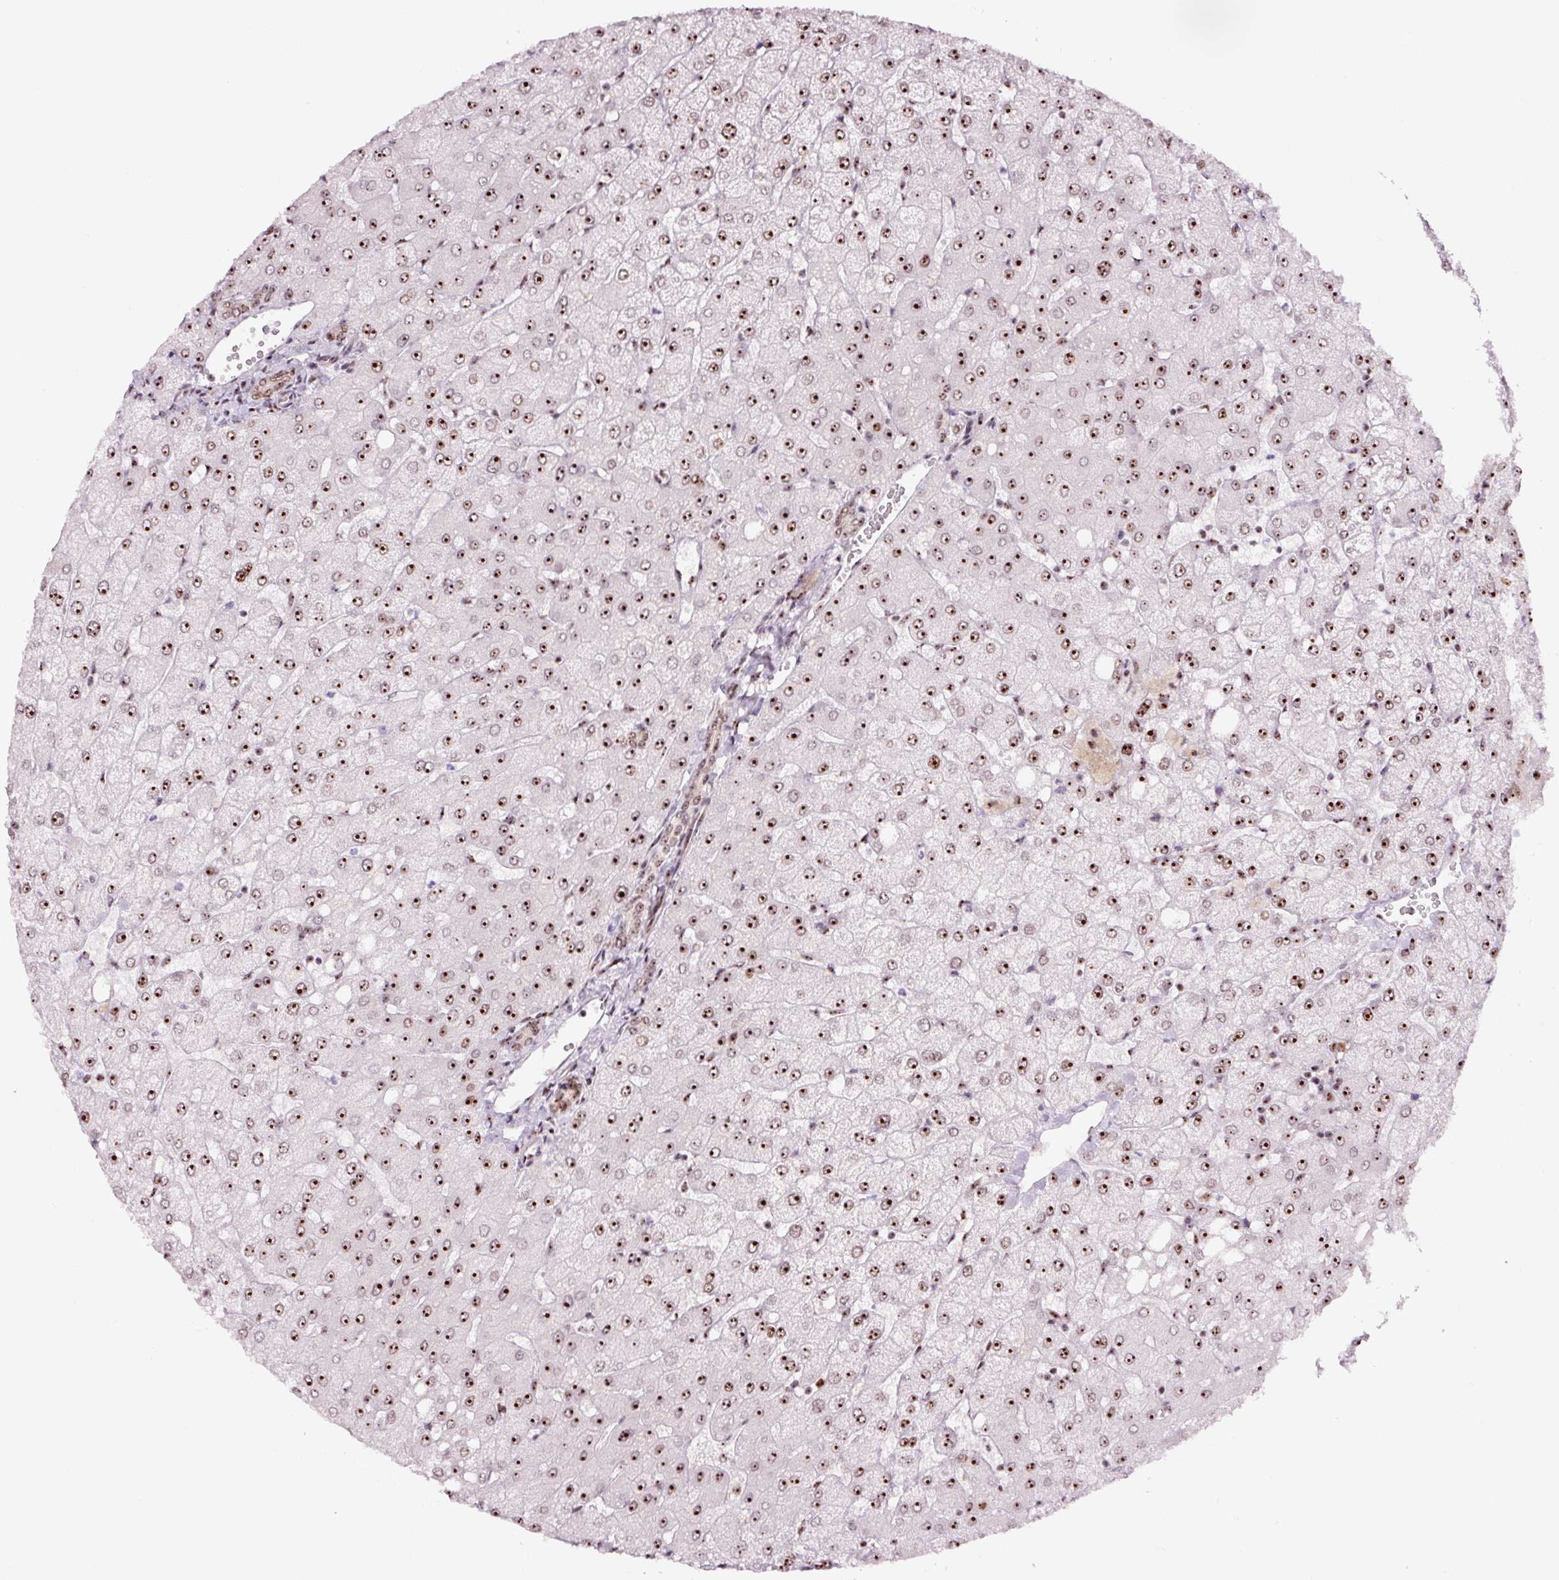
{"staining": {"intensity": "moderate", "quantity": ">75%", "location": "nuclear"}, "tissue": "liver", "cell_type": "Cholangiocytes", "image_type": "normal", "snomed": [{"axis": "morphology", "description": "Normal tissue, NOS"}, {"axis": "topography", "description": "Liver"}], "caption": "Approximately >75% of cholangiocytes in benign human liver show moderate nuclear protein staining as visualized by brown immunohistochemical staining.", "gene": "GNL3", "patient": {"sex": "female", "age": 54}}